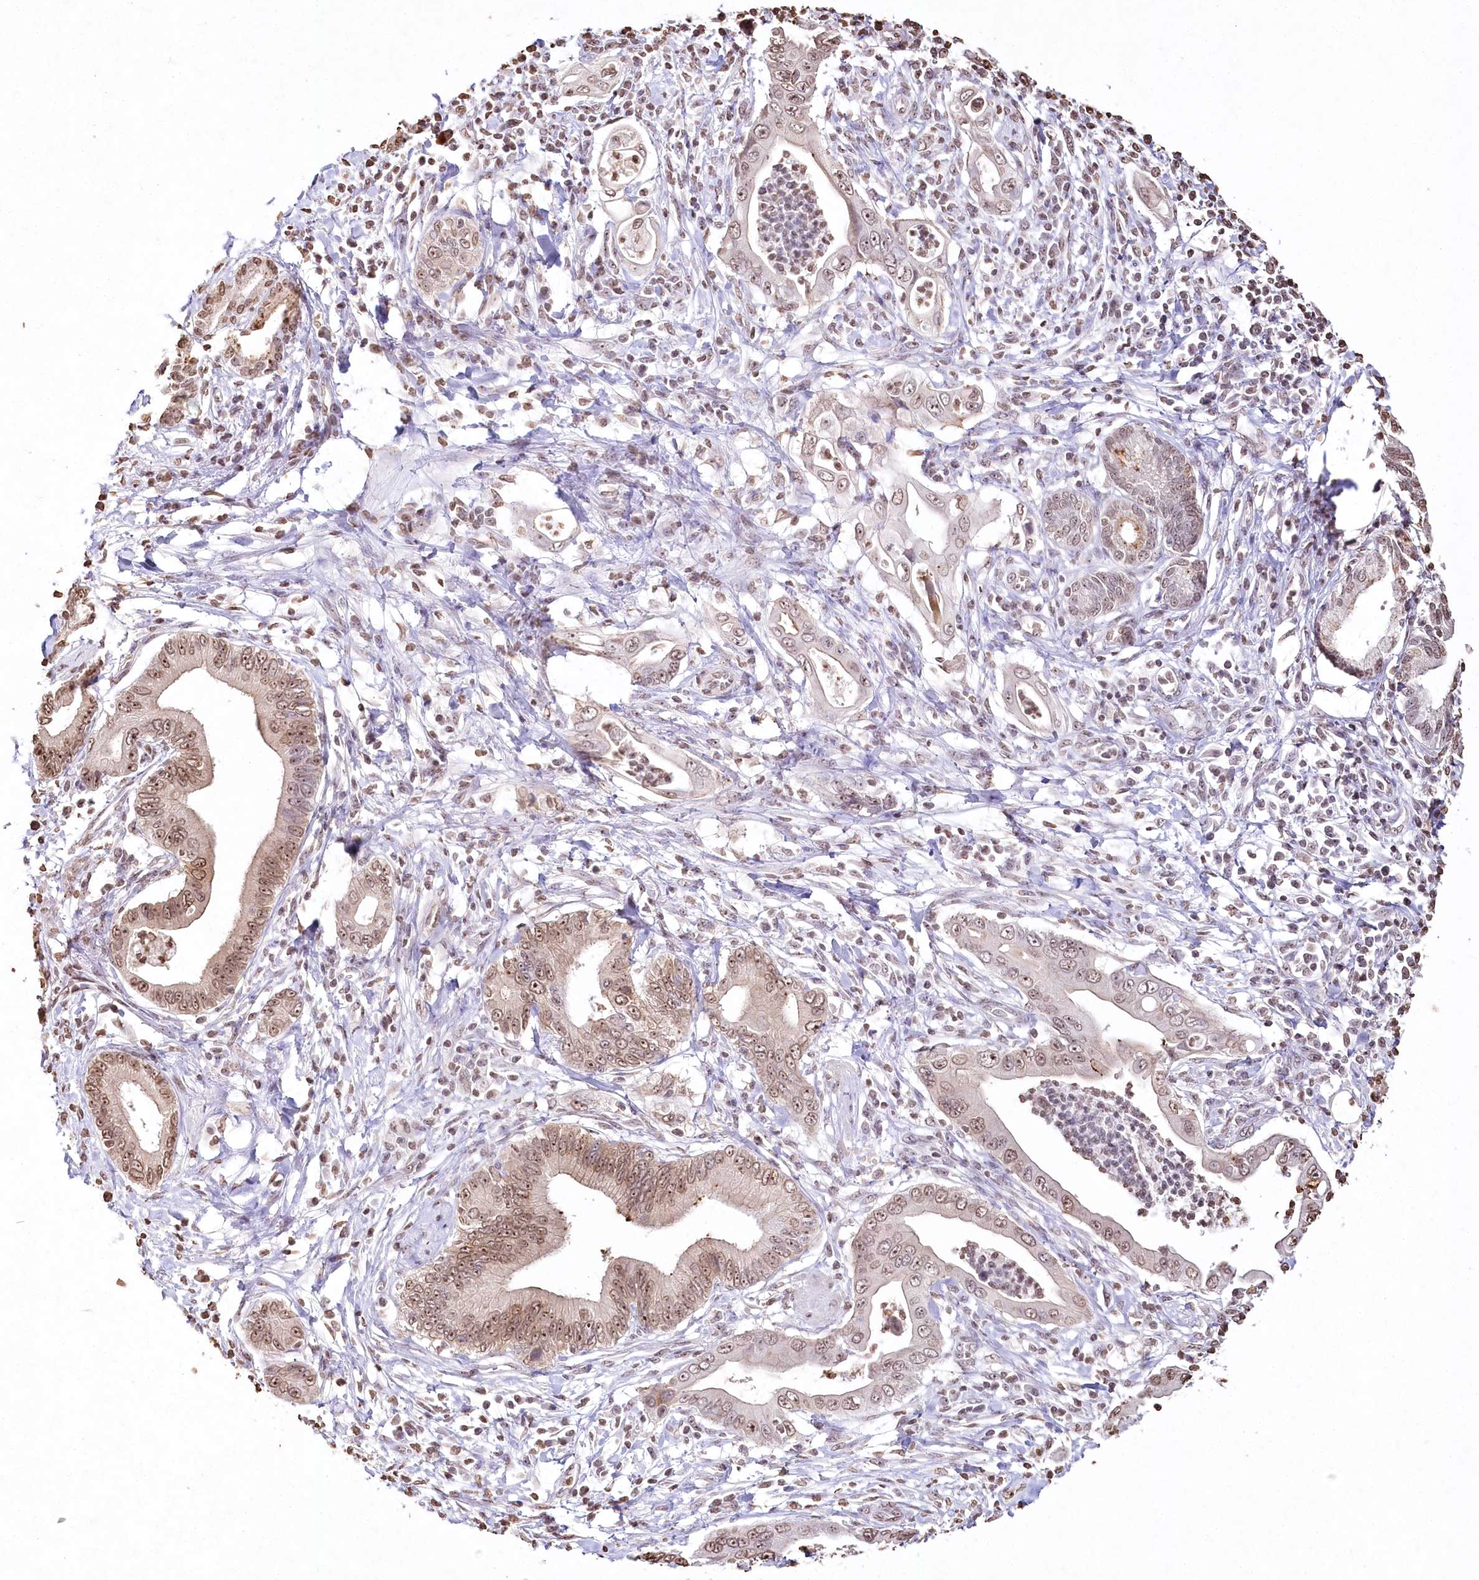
{"staining": {"intensity": "moderate", "quantity": ">75%", "location": "nuclear"}, "tissue": "pancreatic cancer", "cell_type": "Tumor cells", "image_type": "cancer", "snomed": [{"axis": "morphology", "description": "Adenocarcinoma, NOS"}, {"axis": "topography", "description": "Pancreas"}], "caption": "Pancreatic adenocarcinoma stained with DAB (3,3'-diaminobenzidine) immunohistochemistry (IHC) exhibits medium levels of moderate nuclear staining in approximately >75% of tumor cells.", "gene": "DMXL1", "patient": {"sex": "male", "age": 78}}